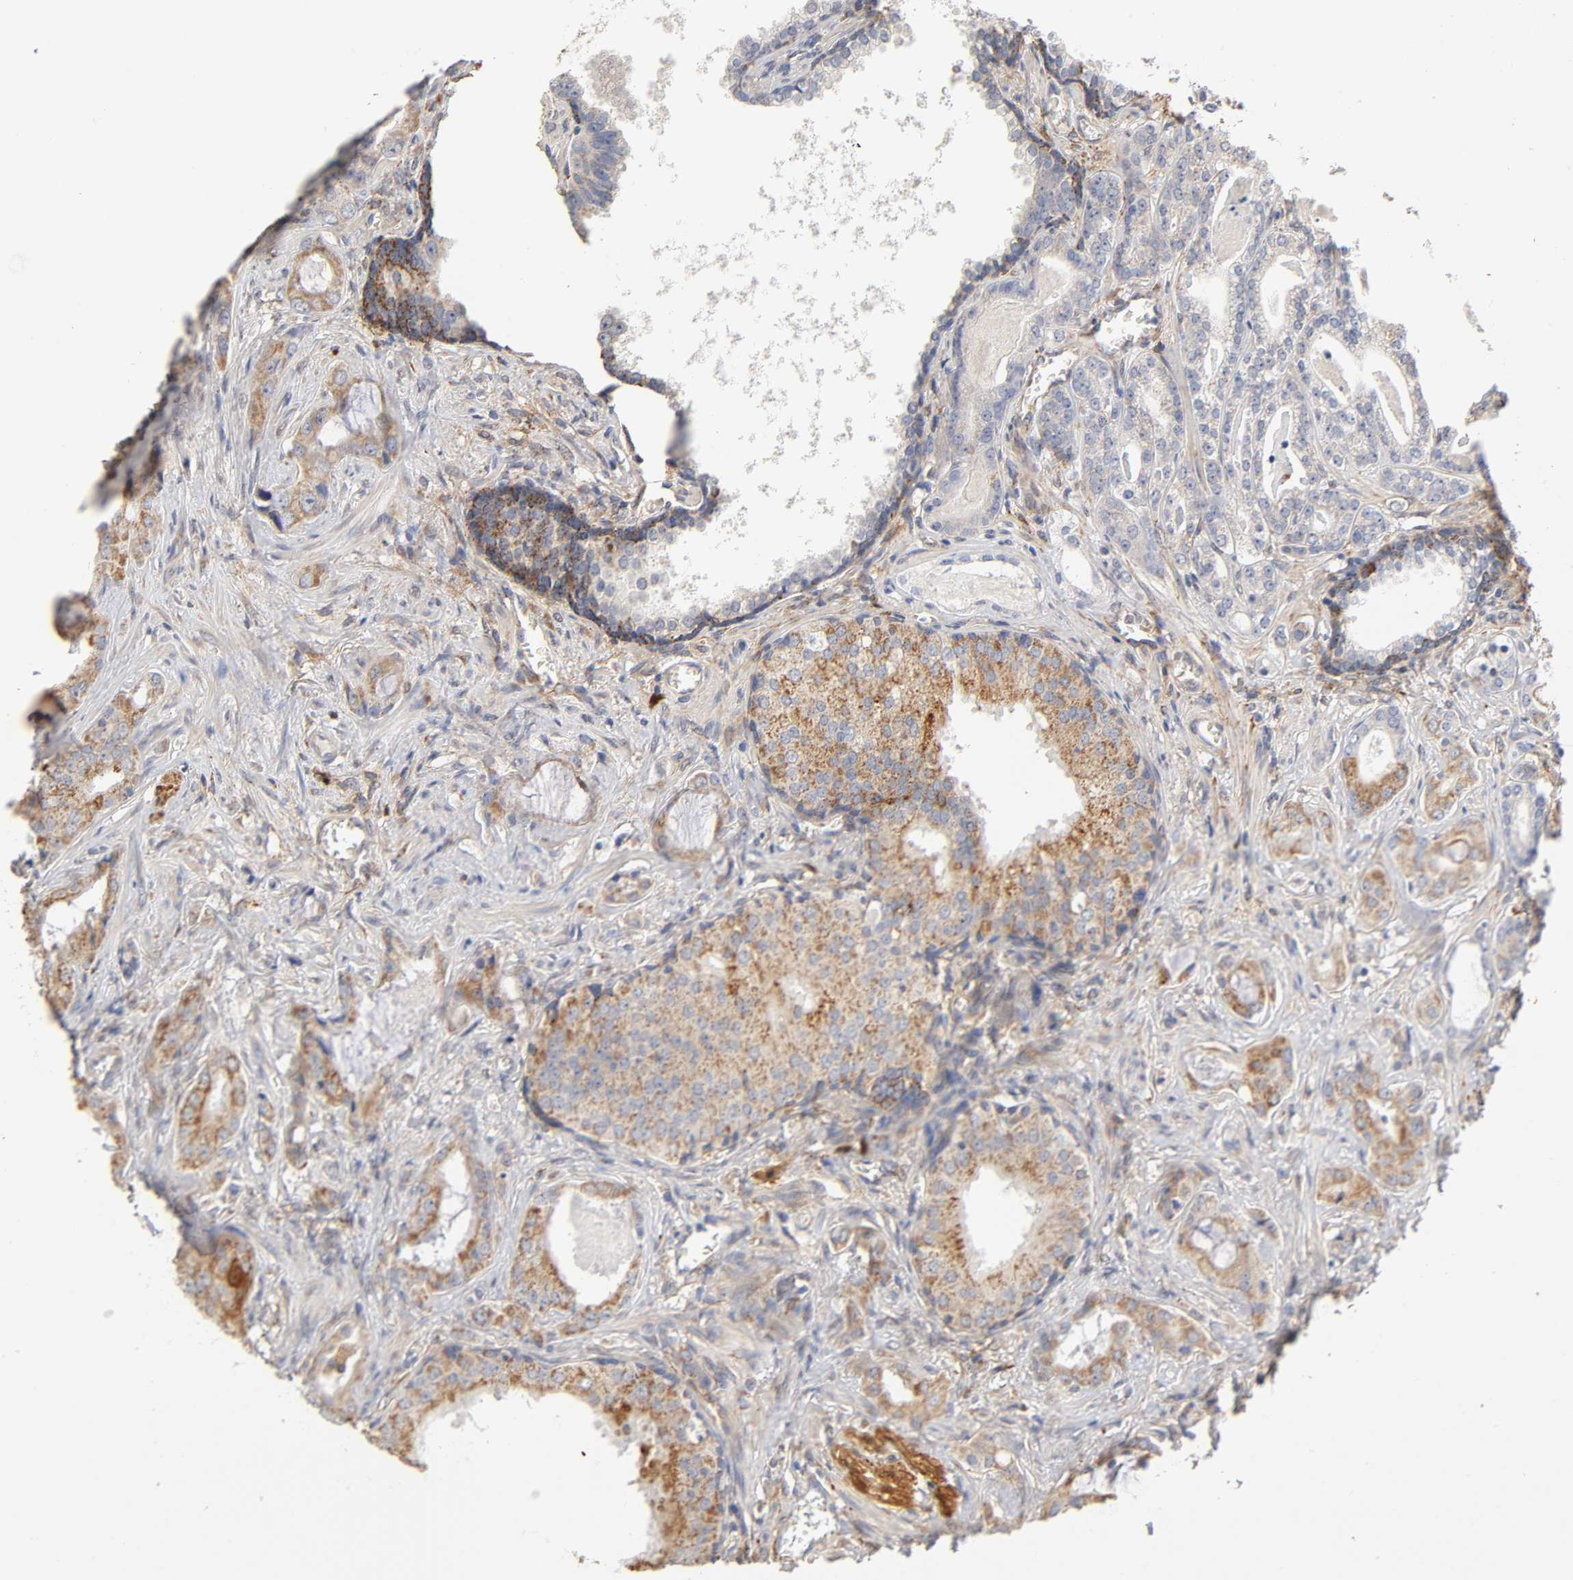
{"staining": {"intensity": "moderate", "quantity": "25%-75%", "location": "cytoplasmic/membranous"}, "tissue": "prostate cancer", "cell_type": "Tumor cells", "image_type": "cancer", "snomed": [{"axis": "morphology", "description": "Adenocarcinoma, Low grade"}, {"axis": "topography", "description": "Prostate"}], "caption": "IHC photomicrograph of neoplastic tissue: human prostate adenocarcinoma (low-grade) stained using immunohistochemistry shows medium levels of moderate protein expression localized specifically in the cytoplasmic/membranous of tumor cells, appearing as a cytoplasmic/membranous brown color.", "gene": "ISG15", "patient": {"sex": "male", "age": 59}}